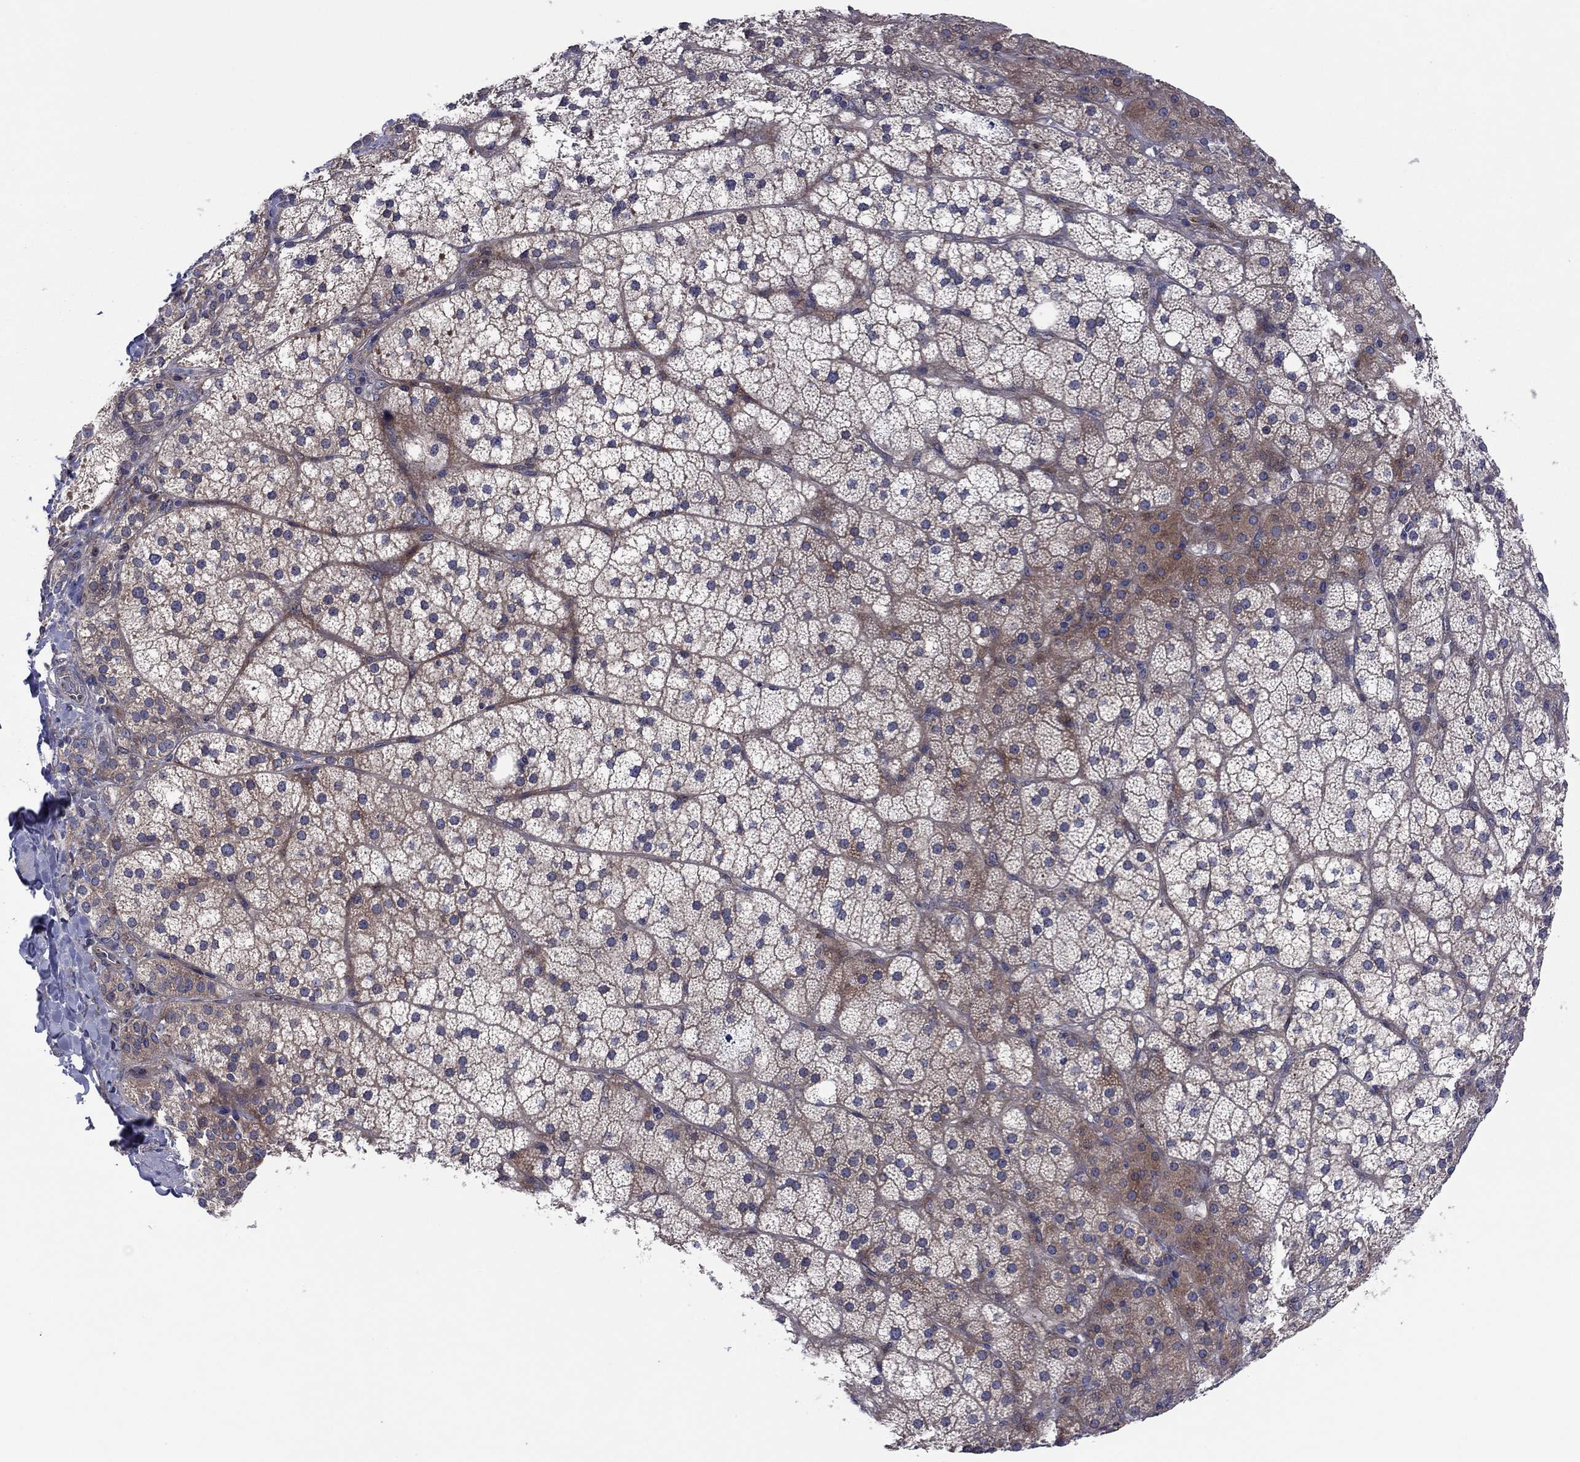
{"staining": {"intensity": "moderate", "quantity": "25%-75%", "location": "cytoplasmic/membranous"}, "tissue": "adrenal gland", "cell_type": "Glandular cells", "image_type": "normal", "snomed": [{"axis": "morphology", "description": "Normal tissue, NOS"}, {"axis": "topography", "description": "Adrenal gland"}], "caption": "This image shows immunohistochemistry (IHC) staining of normal human adrenal gland, with medium moderate cytoplasmic/membranous expression in approximately 25%-75% of glandular cells.", "gene": "GPR155", "patient": {"sex": "male", "age": 53}}